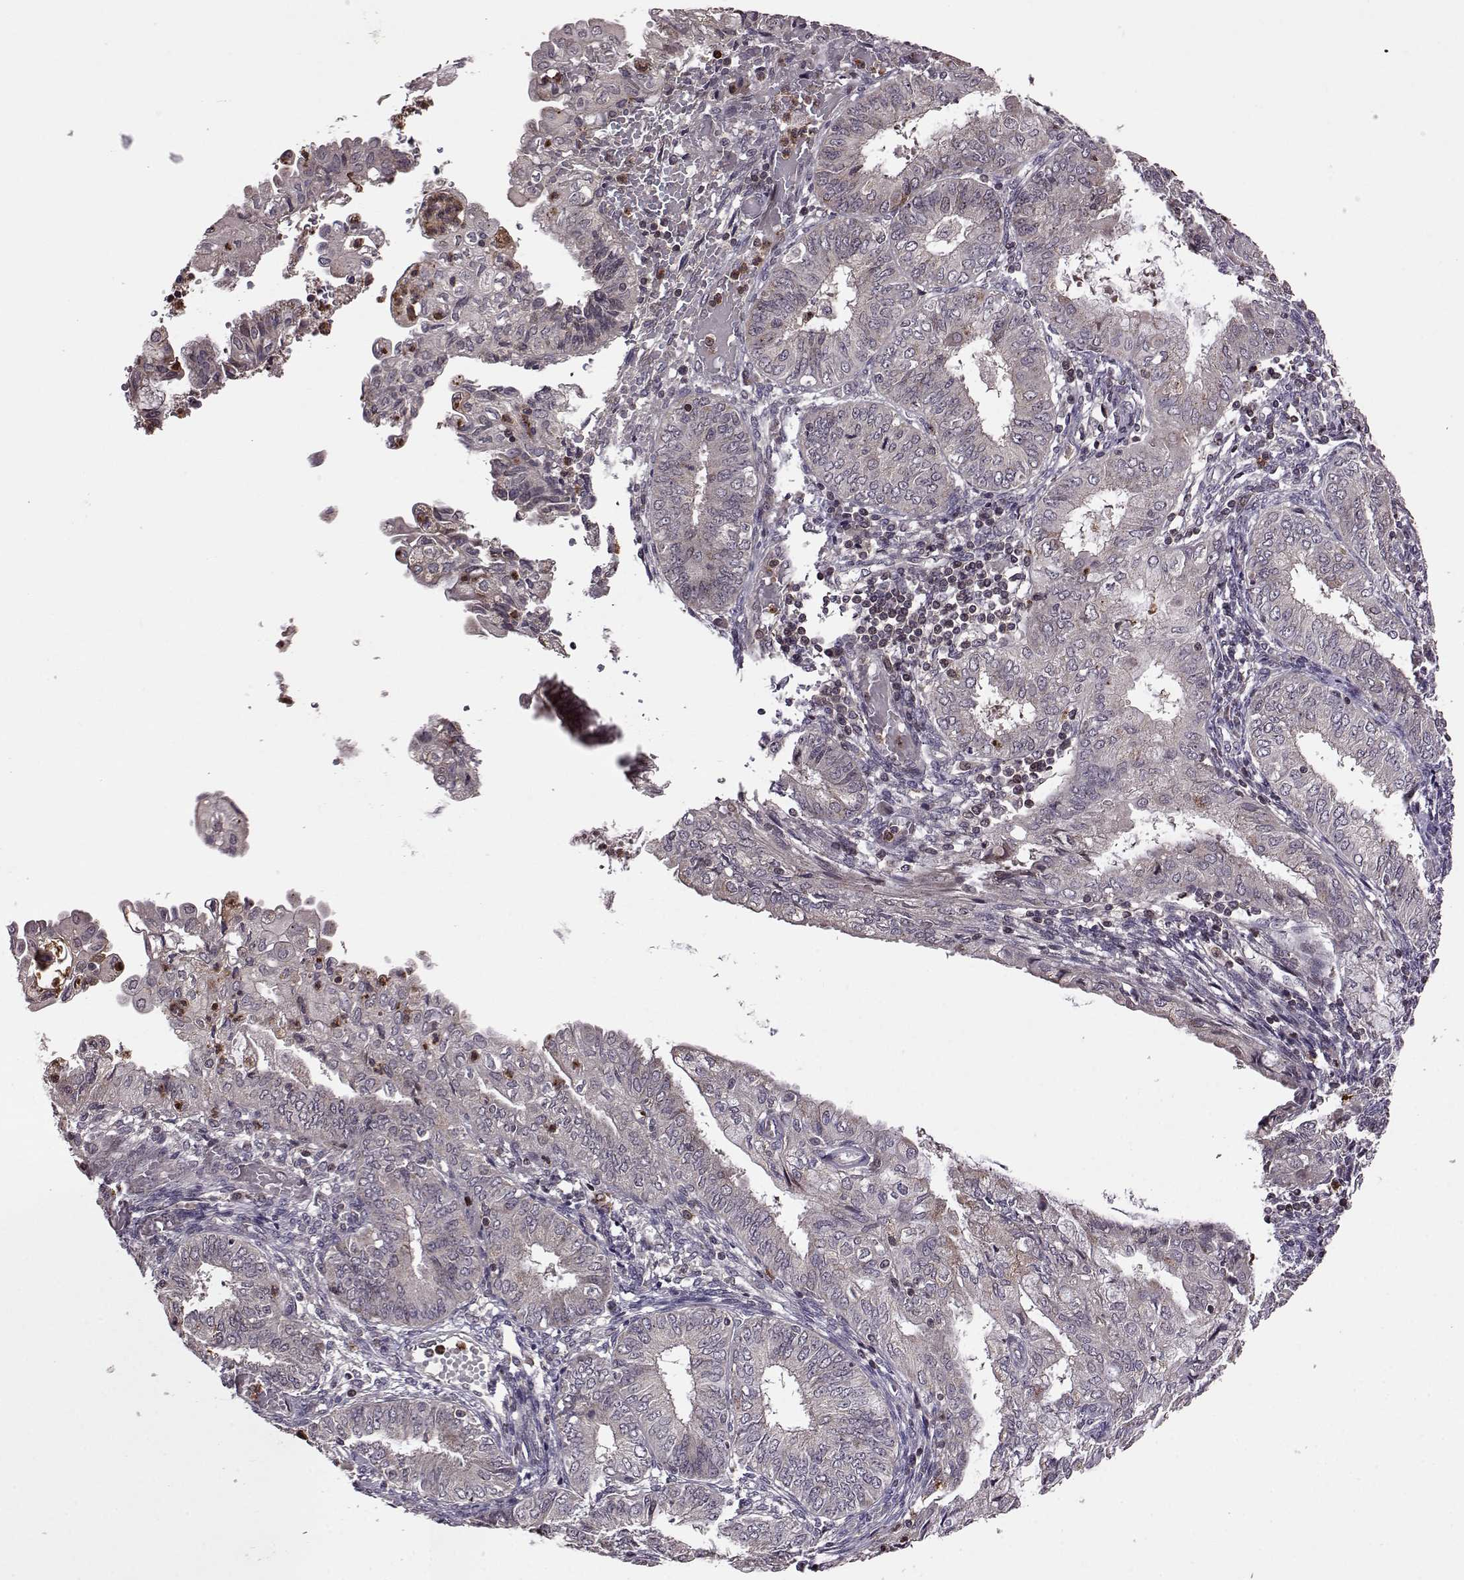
{"staining": {"intensity": "negative", "quantity": "none", "location": "none"}, "tissue": "endometrial cancer", "cell_type": "Tumor cells", "image_type": "cancer", "snomed": [{"axis": "morphology", "description": "Adenocarcinoma, NOS"}, {"axis": "topography", "description": "Endometrium"}], "caption": "Immunohistochemistry (IHC) photomicrograph of neoplastic tissue: human endometrial cancer stained with DAB reveals no significant protein positivity in tumor cells.", "gene": "TRMU", "patient": {"sex": "female", "age": 68}}